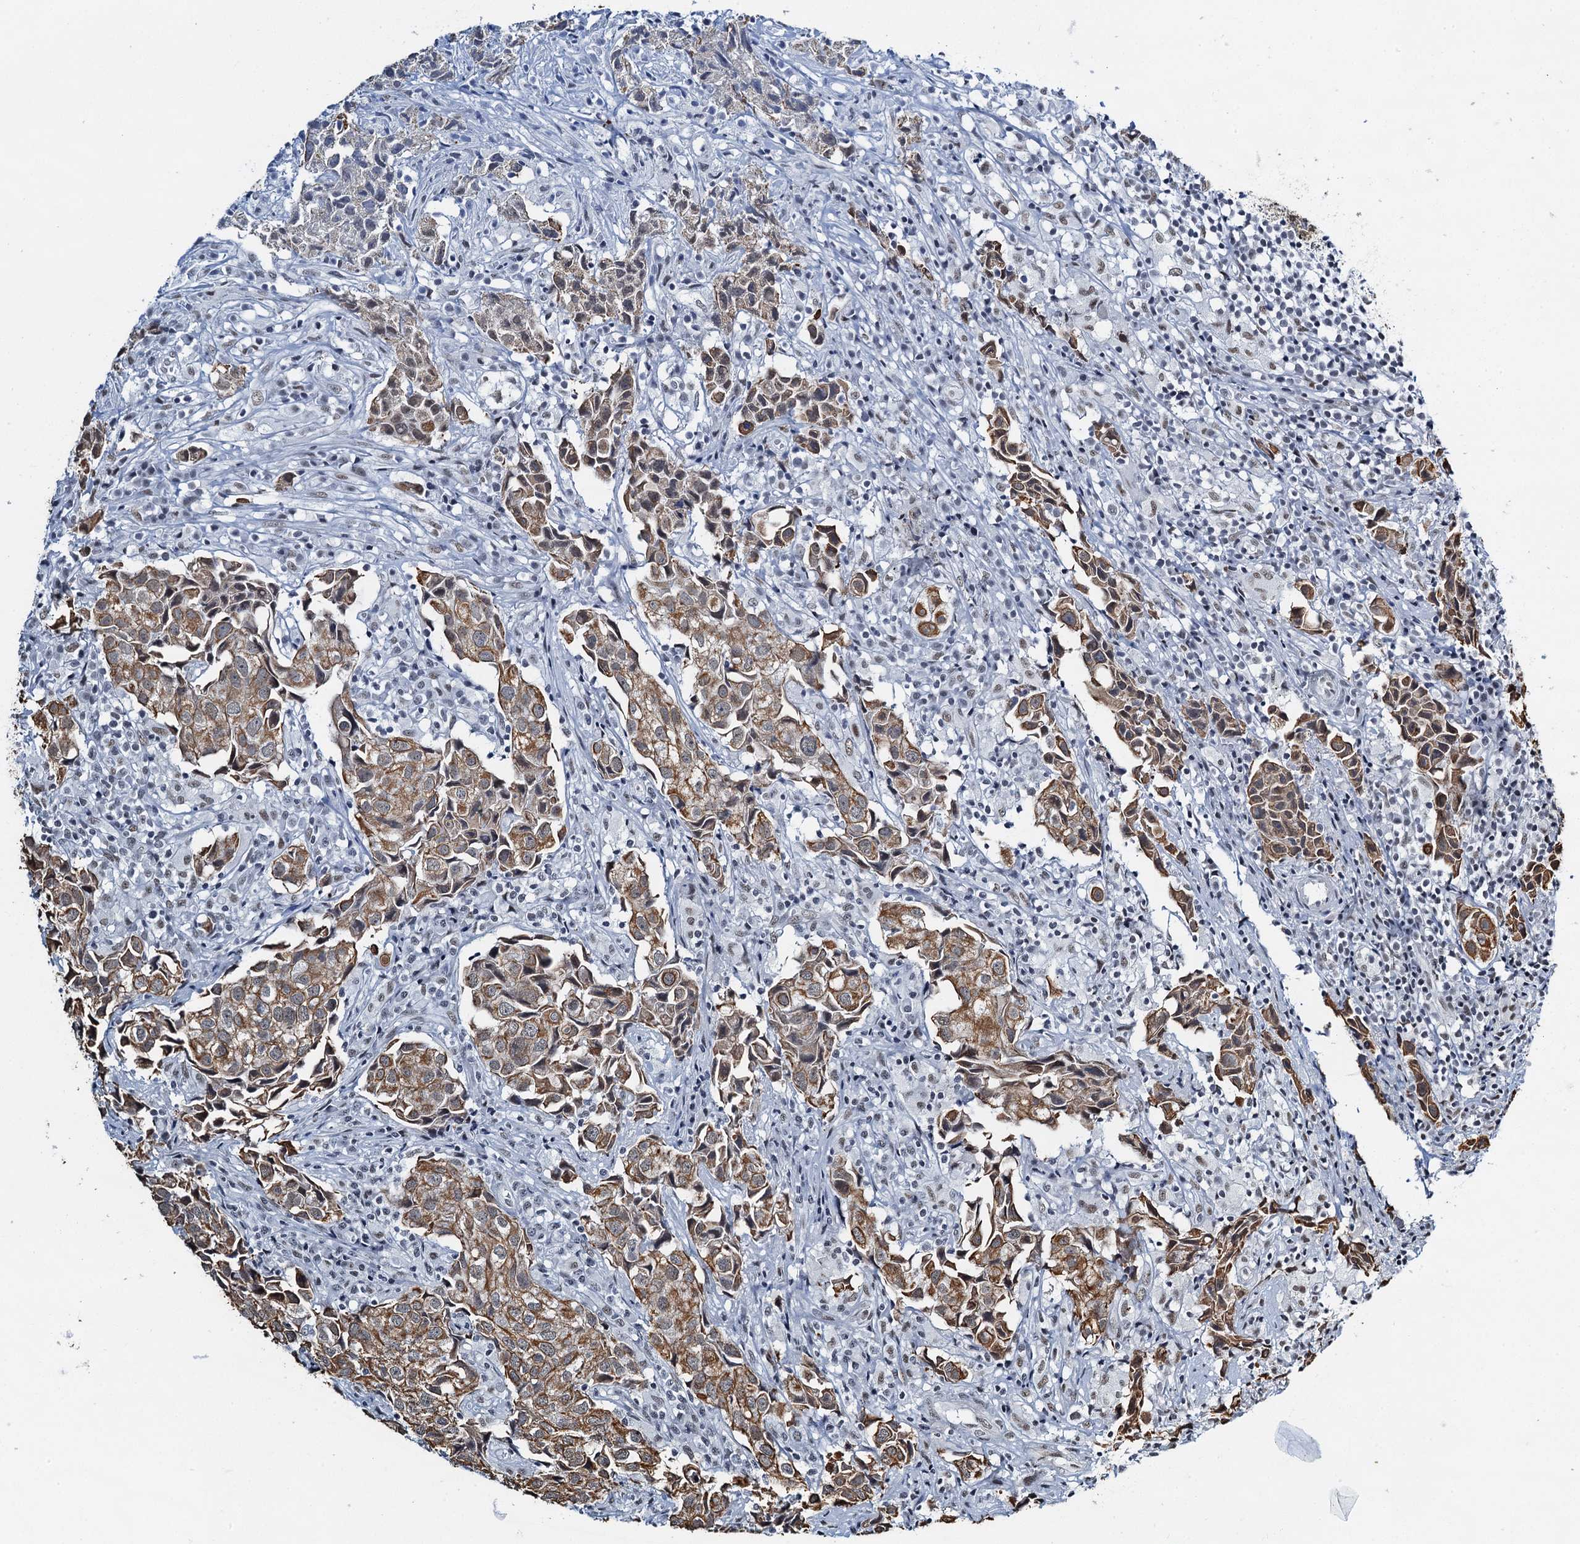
{"staining": {"intensity": "moderate", "quantity": "25%-75%", "location": "cytoplasmic/membranous"}, "tissue": "urothelial cancer", "cell_type": "Tumor cells", "image_type": "cancer", "snomed": [{"axis": "morphology", "description": "Urothelial carcinoma, High grade"}, {"axis": "topography", "description": "Urinary bladder"}], "caption": "Urothelial cancer stained with IHC displays moderate cytoplasmic/membranous positivity in about 25%-75% of tumor cells.", "gene": "ZNF609", "patient": {"sex": "female", "age": 75}}